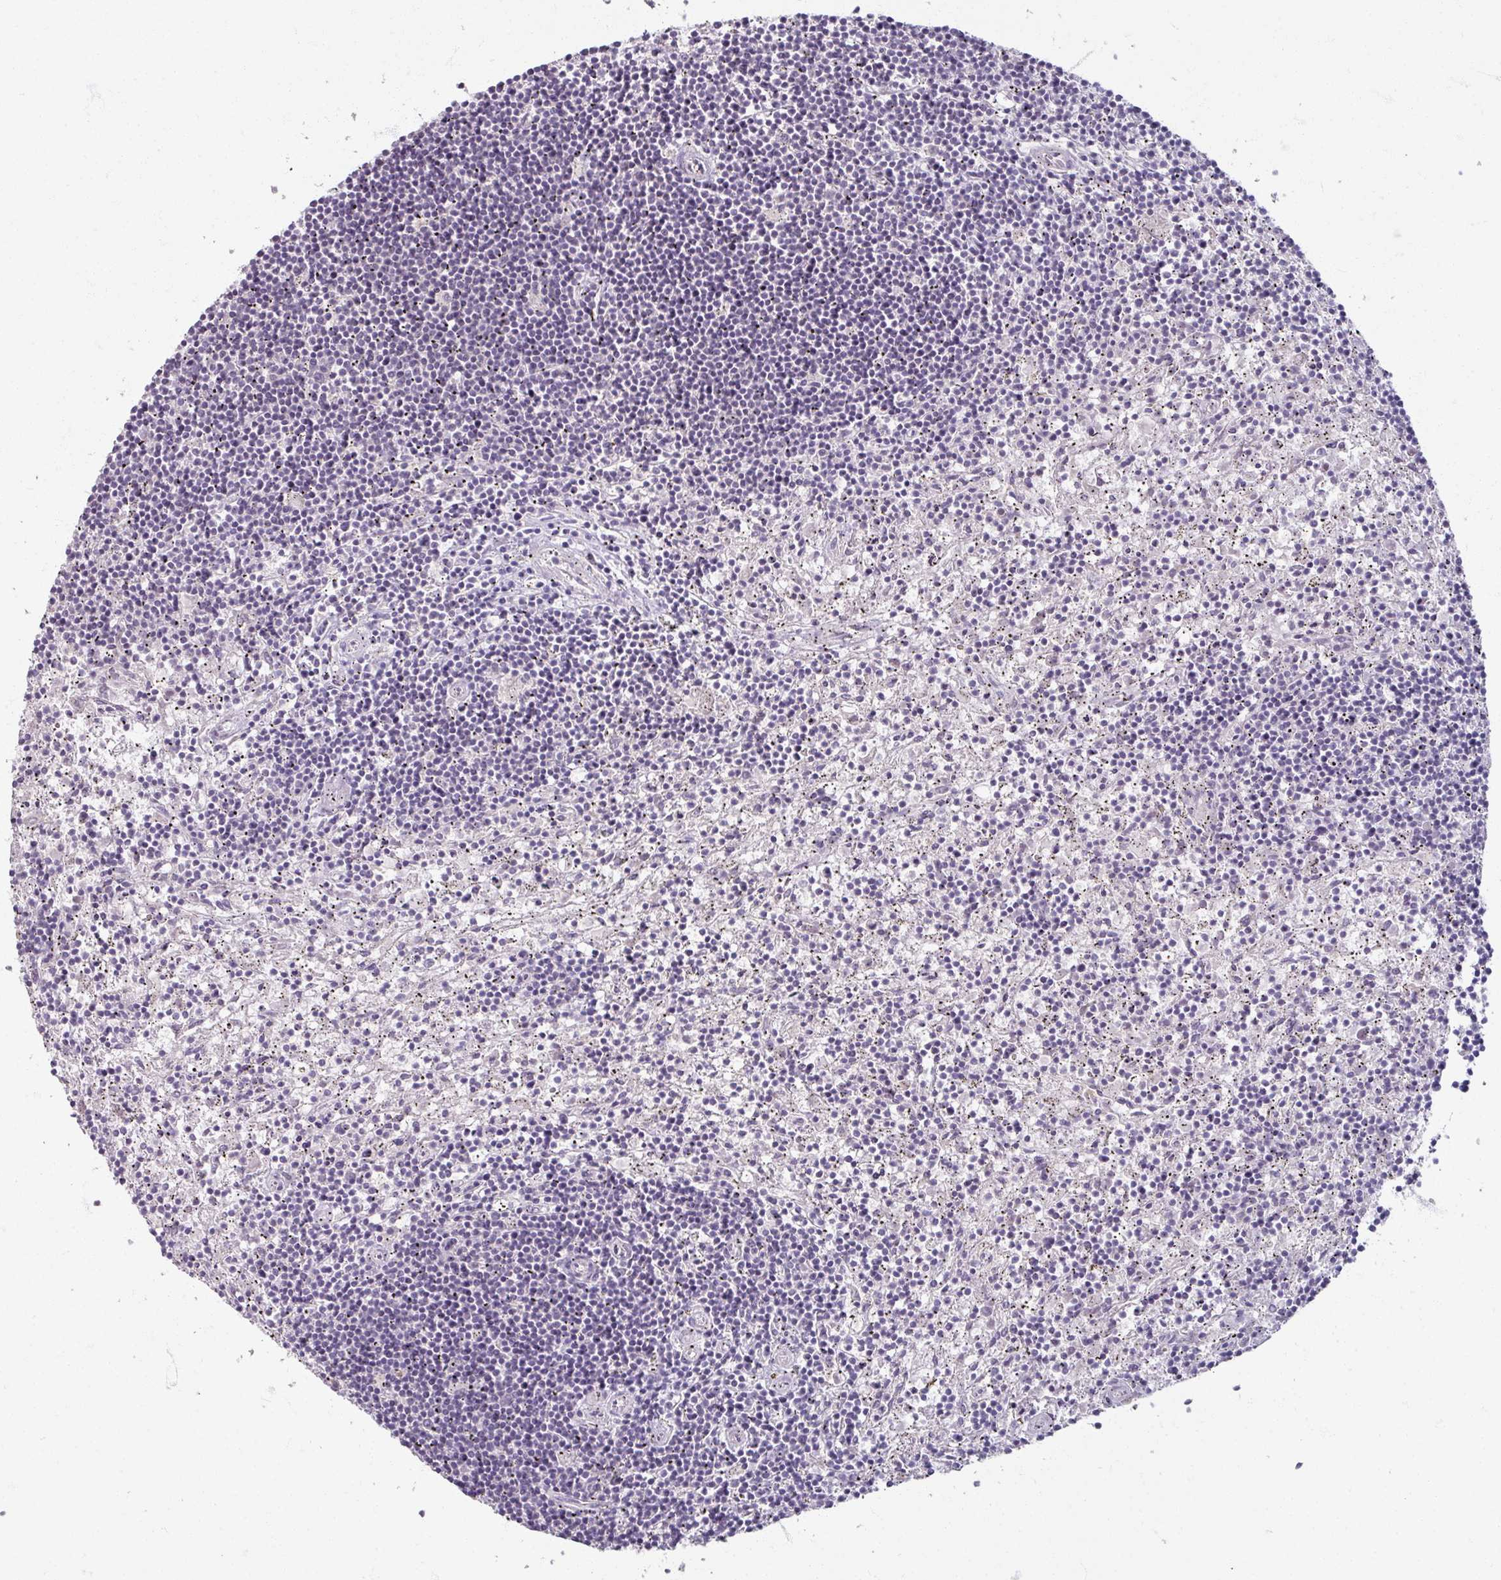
{"staining": {"intensity": "negative", "quantity": "none", "location": "none"}, "tissue": "lymphoma", "cell_type": "Tumor cells", "image_type": "cancer", "snomed": [{"axis": "morphology", "description": "Malignant lymphoma, non-Hodgkin's type, Low grade"}, {"axis": "topography", "description": "Spleen"}], "caption": "Protein analysis of malignant lymphoma, non-Hodgkin's type (low-grade) reveals no significant expression in tumor cells.", "gene": "SOX11", "patient": {"sex": "male", "age": 76}}